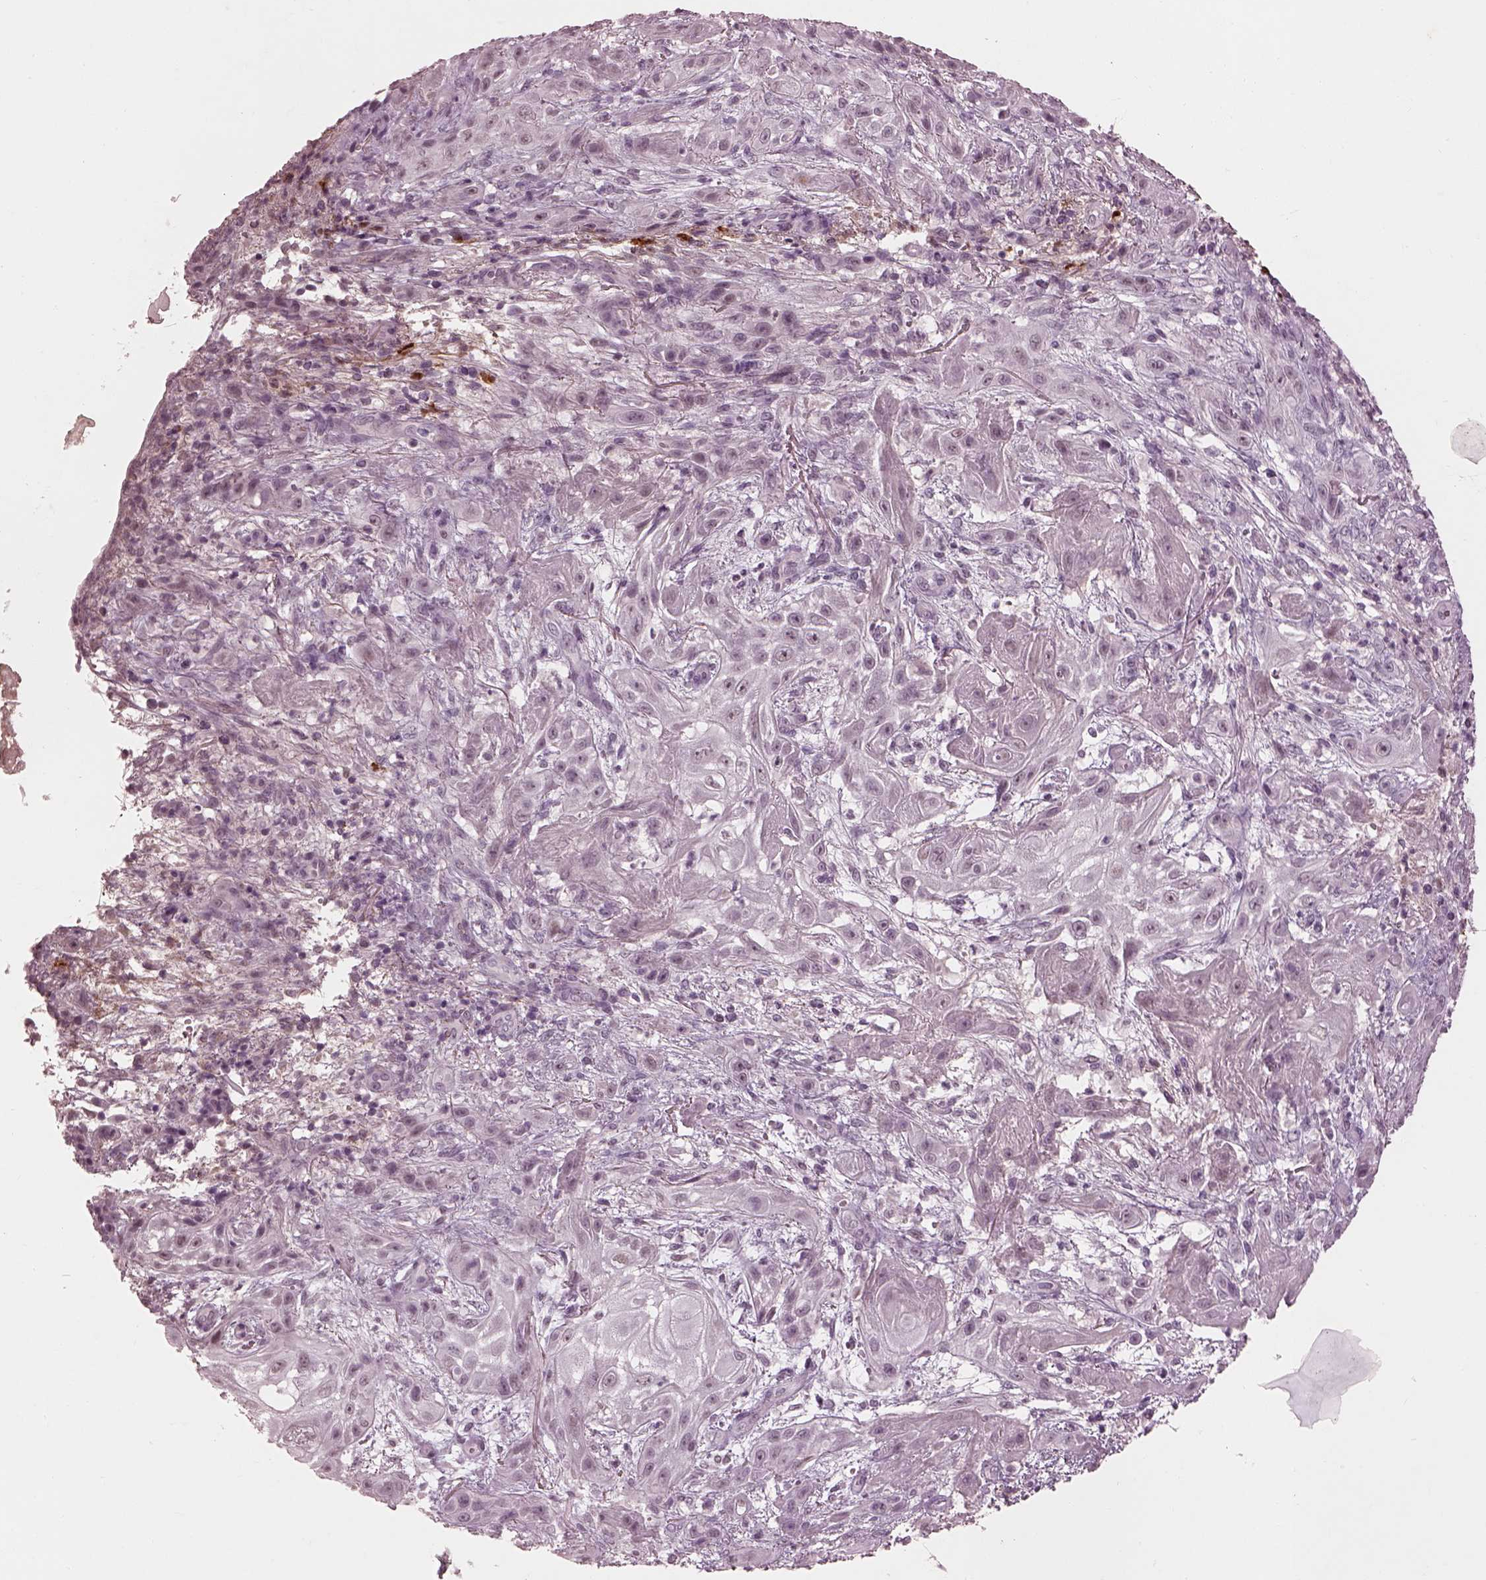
{"staining": {"intensity": "negative", "quantity": "none", "location": "none"}, "tissue": "skin cancer", "cell_type": "Tumor cells", "image_type": "cancer", "snomed": [{"axis": "morphology", "description": "Squamous cell carcinoma, NOS"}, {"axis": "topography", "description": "Skin"}], "caption": "Immunohistochemistry (IHC) photomicrograph of human skin squamous cell carcinoma stained for a protein (brown), which shows no positivity in tumor cells.", "gene": "KCNA2", "patient": {"sex": "male", "age": 62}}